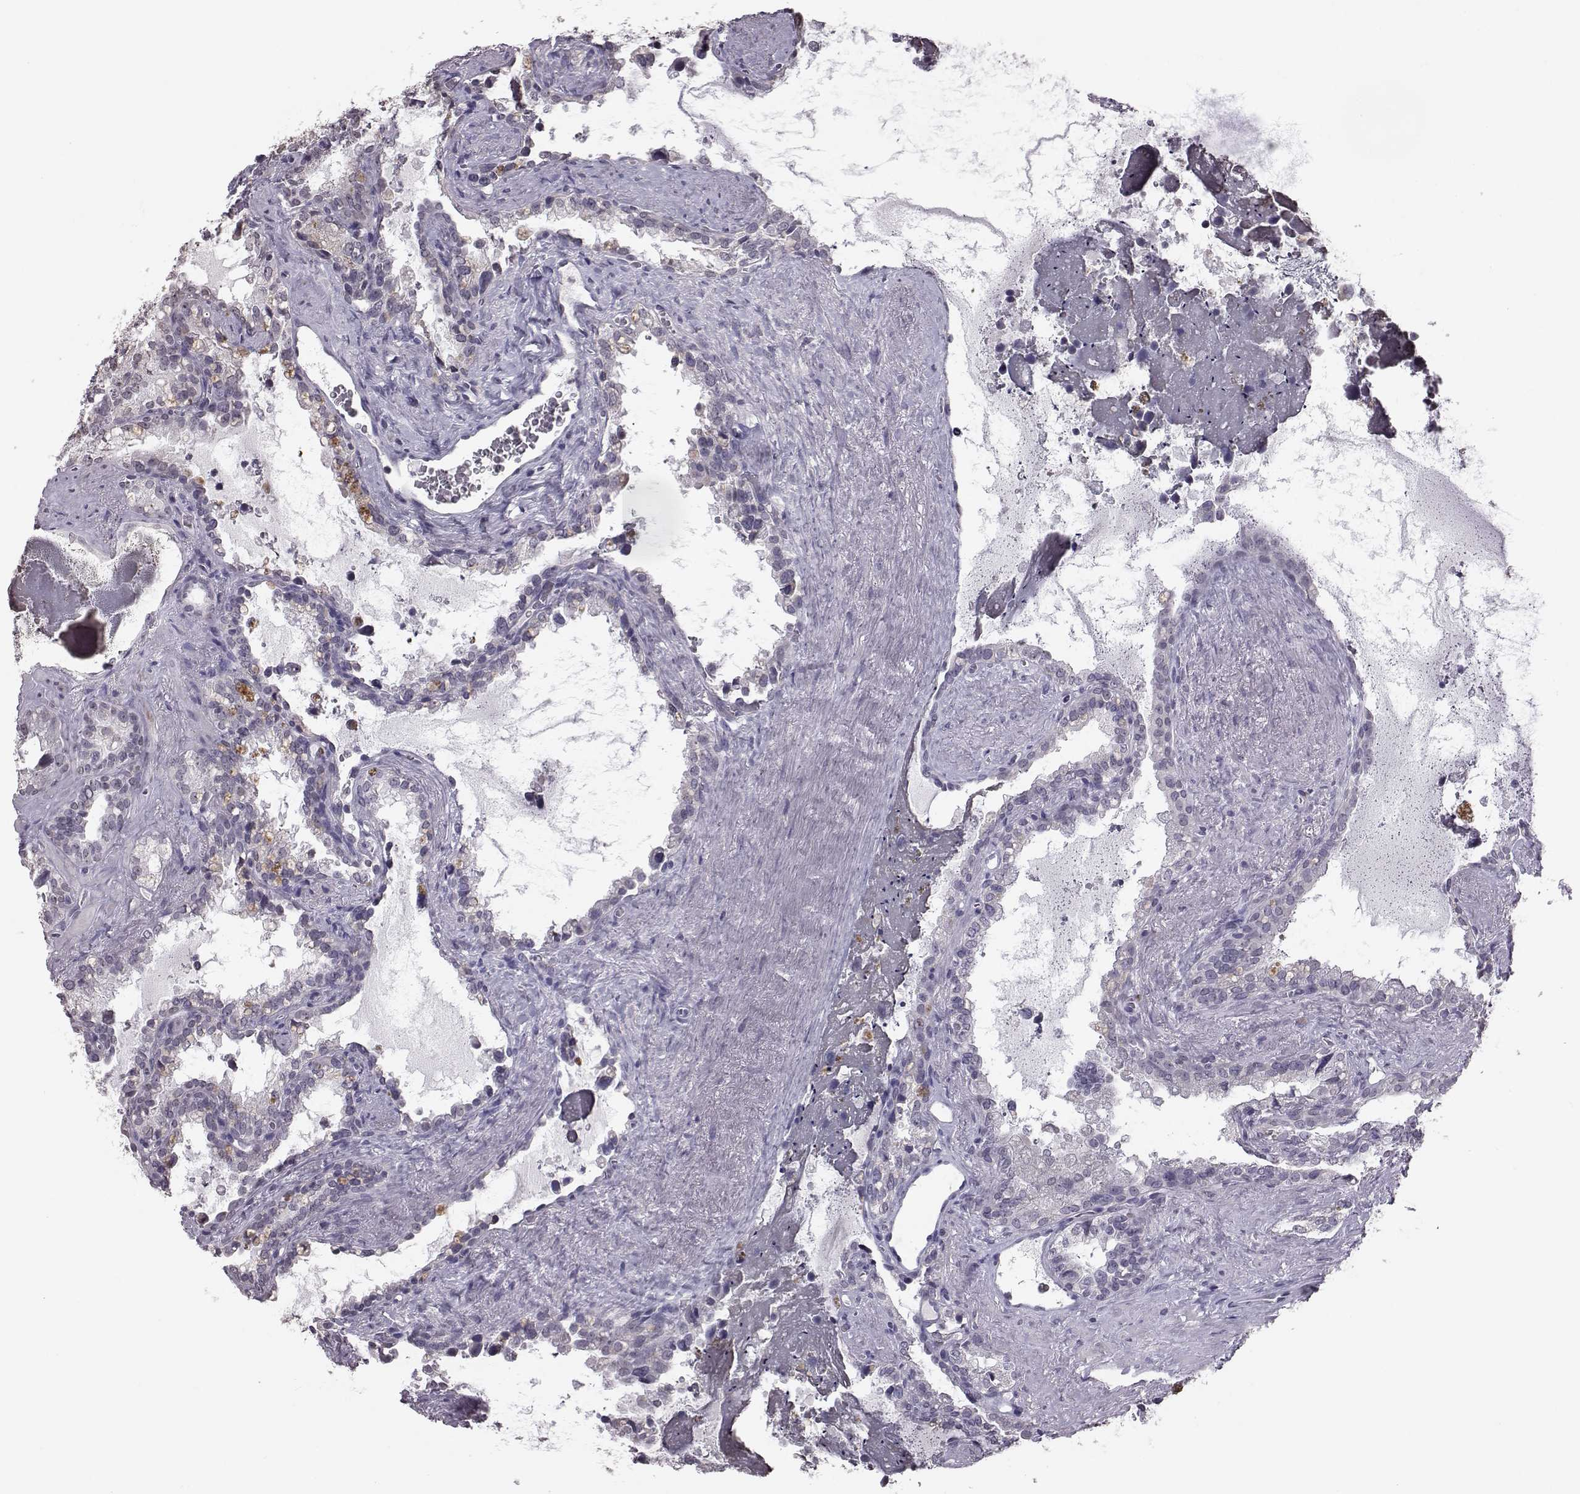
{"staining": {"intensity": "negative", "quantity": "none", "location": "none"}, "tissue": "seminal vesicle", "cell_type": "Glandular cells", "image_type": "normal", "snomed": [{"axis": "morphology", "description": "Normal tissue, NOS"}, {"axis": "topography", "description": "Seminal veicle"}], "caption": "Immunohistochemistry (IHC) histopathology image of normal seminal vesicle: seminal vesicle stained with DAB (3,3'-diaminobenzidine) shows no significant protein staining in glandular cells.", "gene": "ALDH3A1", "patient": {"sex": "male", "age": 71}}